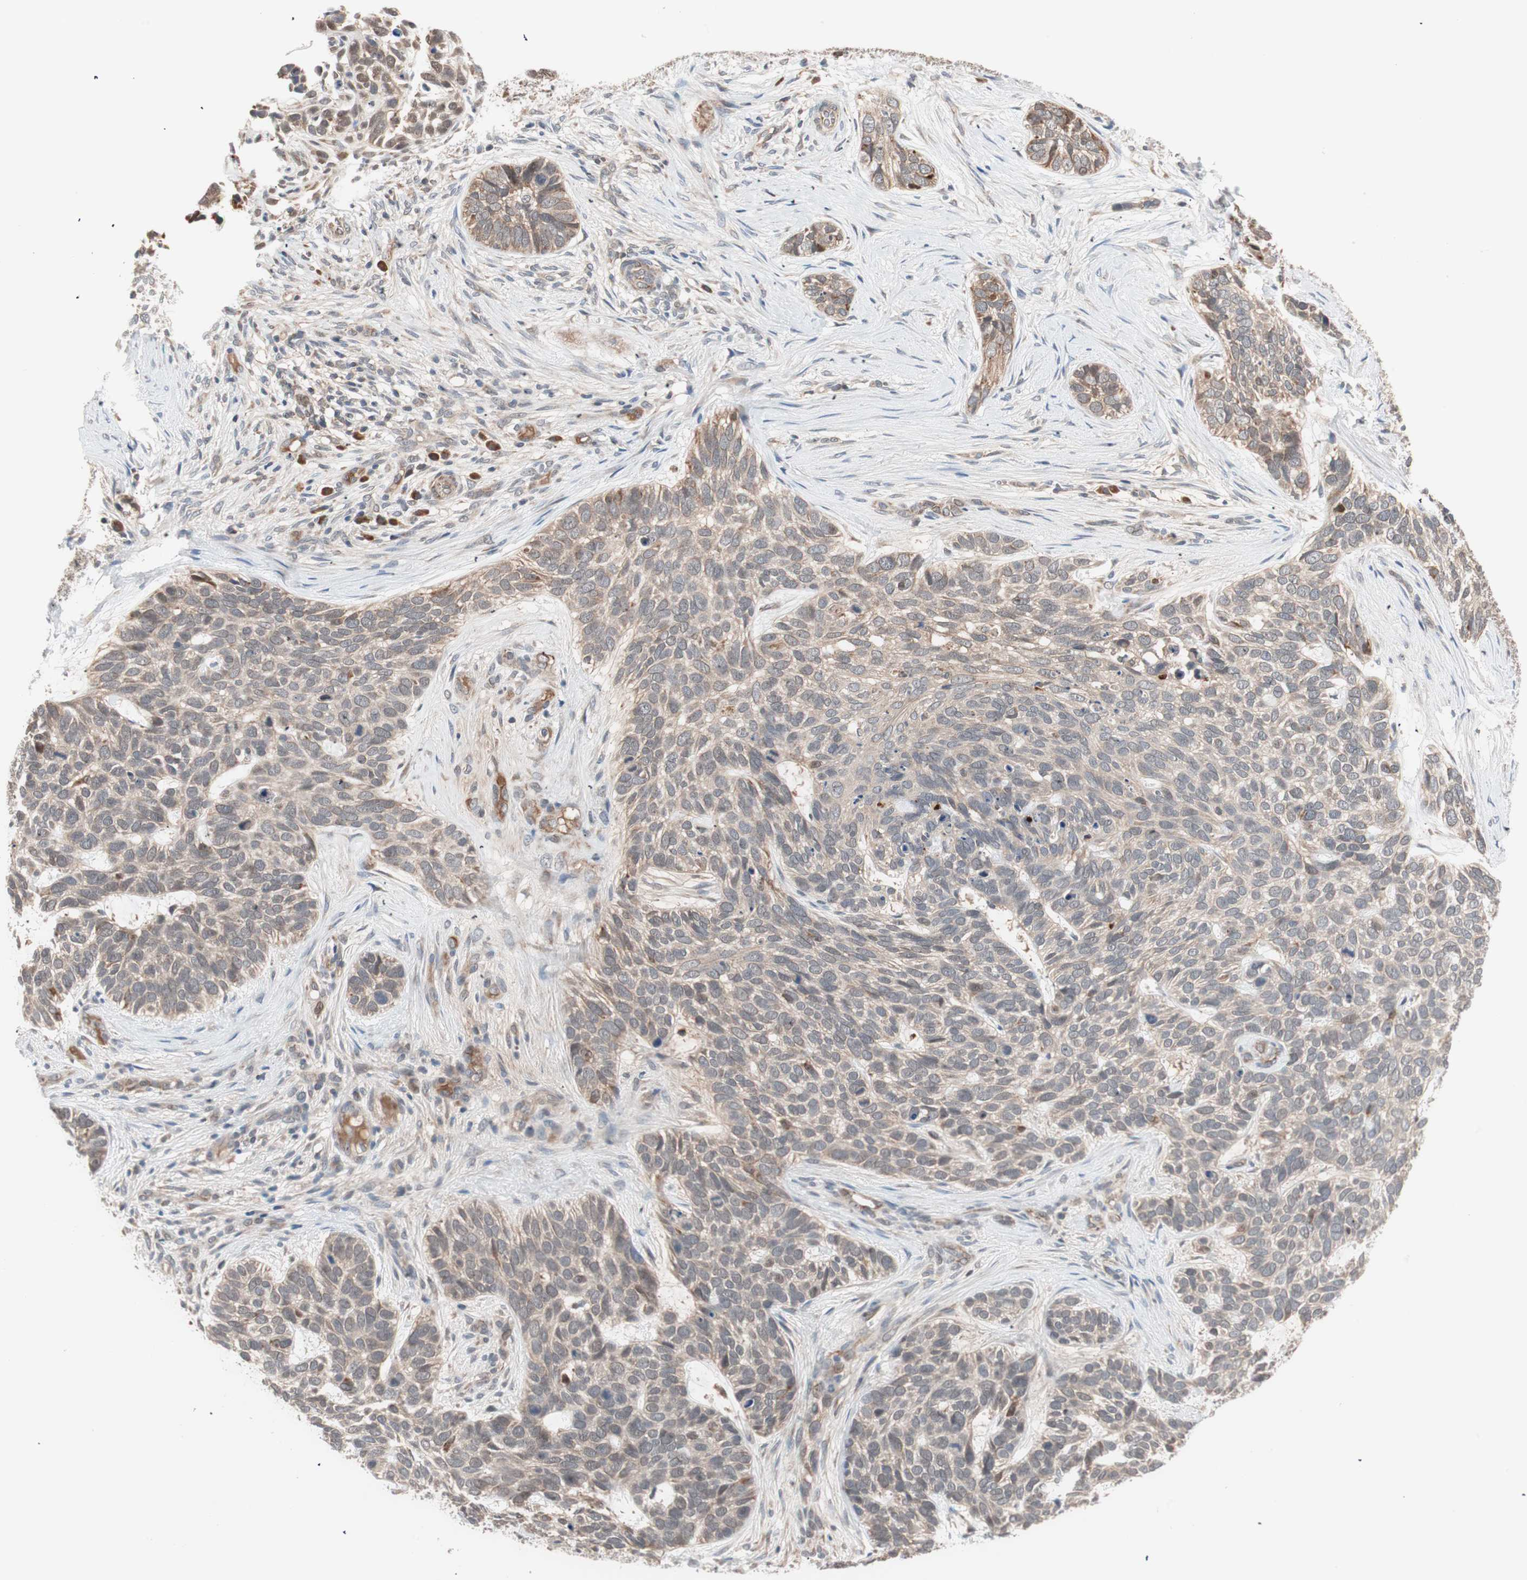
{"staining": {"intensity": "moderate", "quantity": ">75%", "location": "cytoplasmic/membranous"}, "tissue": "skin cancer", "cell_type": "Tumor cells", "image_type": "cancer", "snomed": [{"axis": "morphology", "description": "Basal cell carcinoma"}, {"axis": "topography", "description": "Skin"}], "caption": "The histopathology image shows staining of skin cancer, revealing moderate cytoplasmic/membranous protein staining (brown color) within tumor cells.", "gene": "HMBS", "patient": {"sex": "male", "age": 87}}